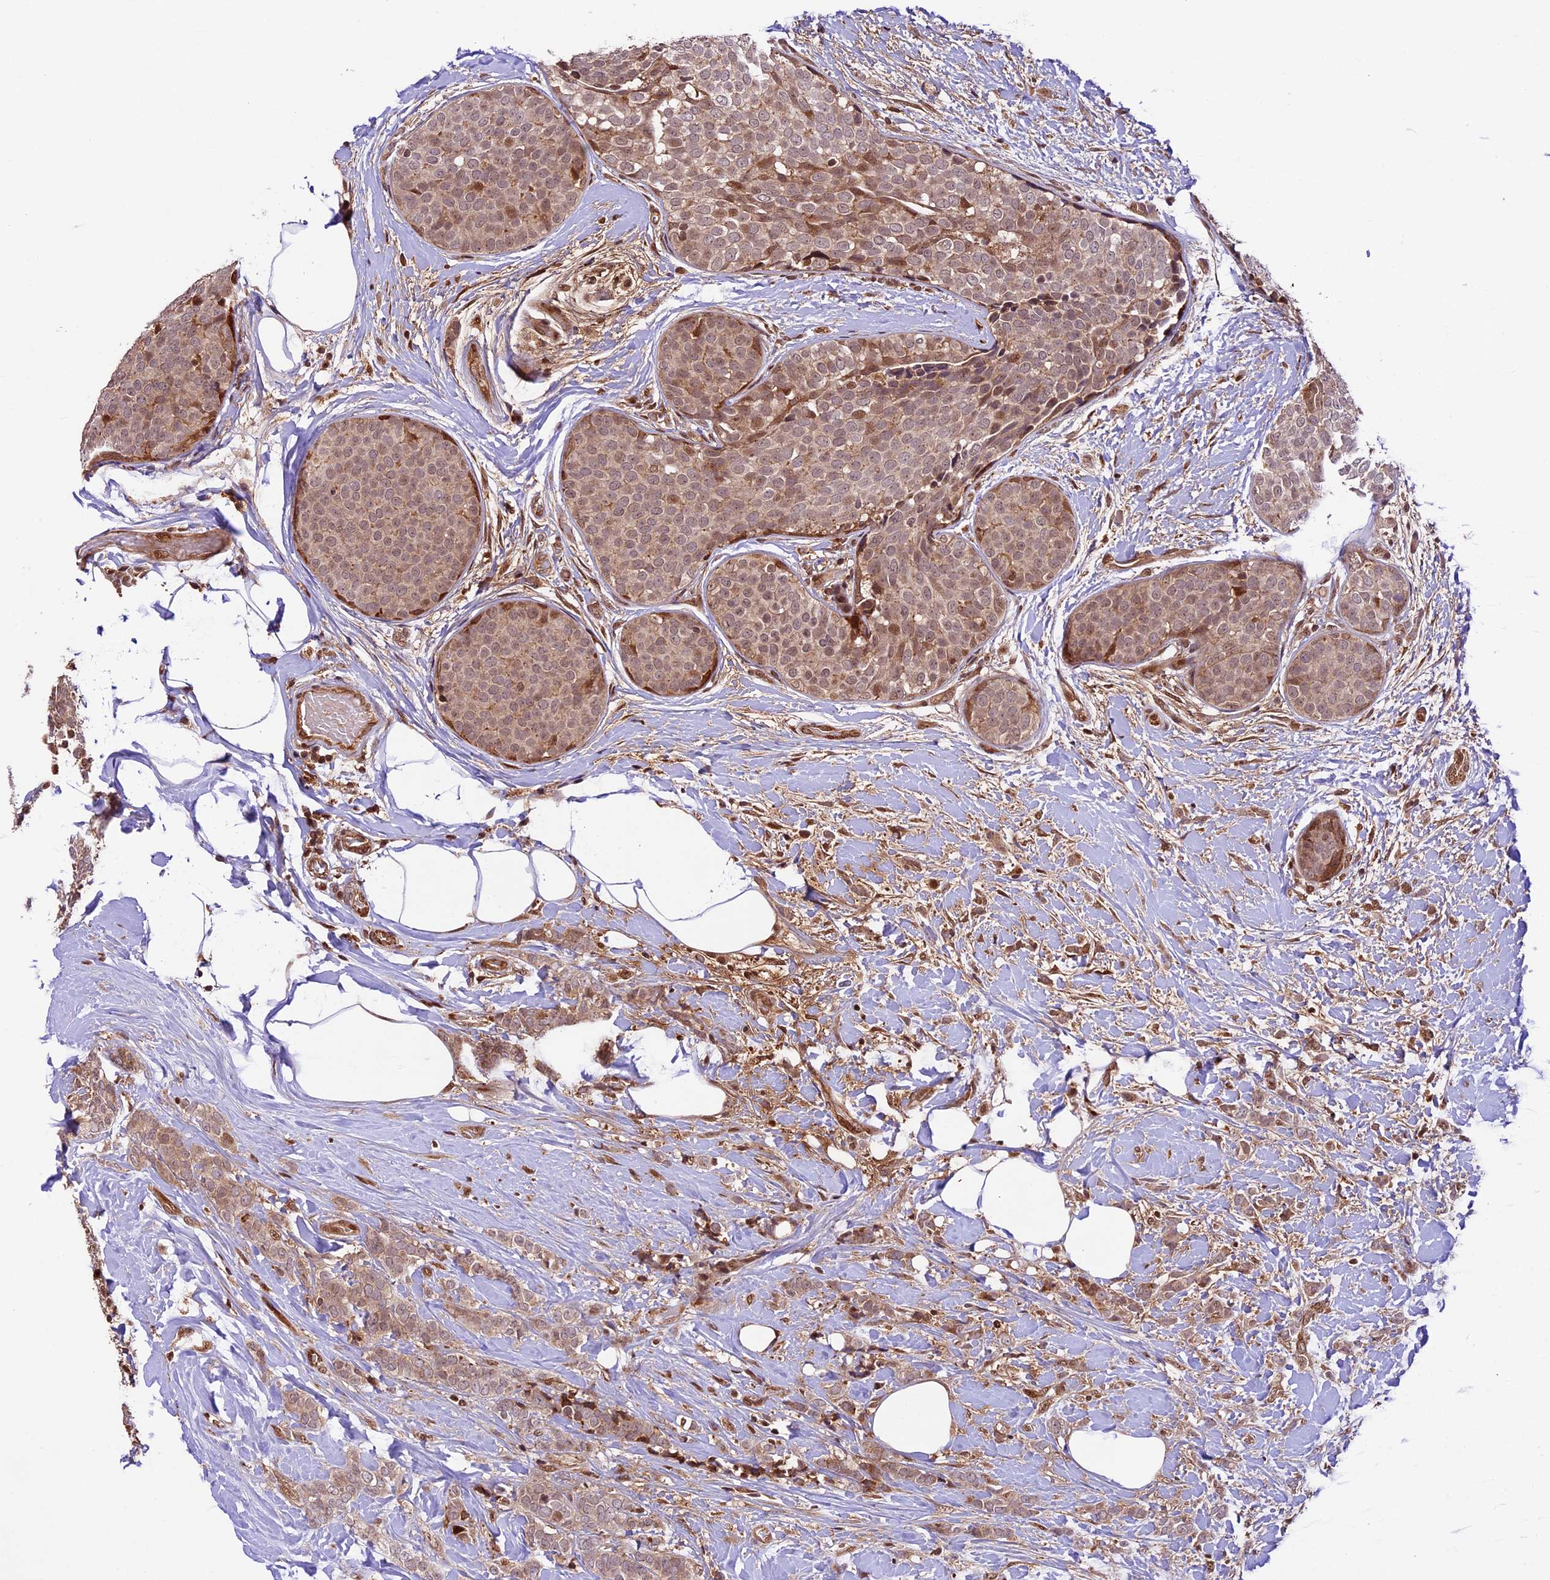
{"staining": {"intensity": "moderate", "quantity": ">75%", "location": "cytoplasmic/membranous,nuclear"}, "tissue": "breast cancer", "cell_type": "Tumor cells", "image_type": "cancer", "snomed": [{"axis": "morphology", "description": "Lobular carcinoma, in situ"}, {"axis": "morphology", "description": "Lobular carcinoma"}, {"axis": "topography", "description": "Breast"}], "caption": "A brown stain highlights moderate cytoplasmic/membranous and nuclear staining of a protein in breast cancer (lobular carcinoma) tumor cells.", "gene": "DHX38", "patient": {"sex": "female", "age": 41}}